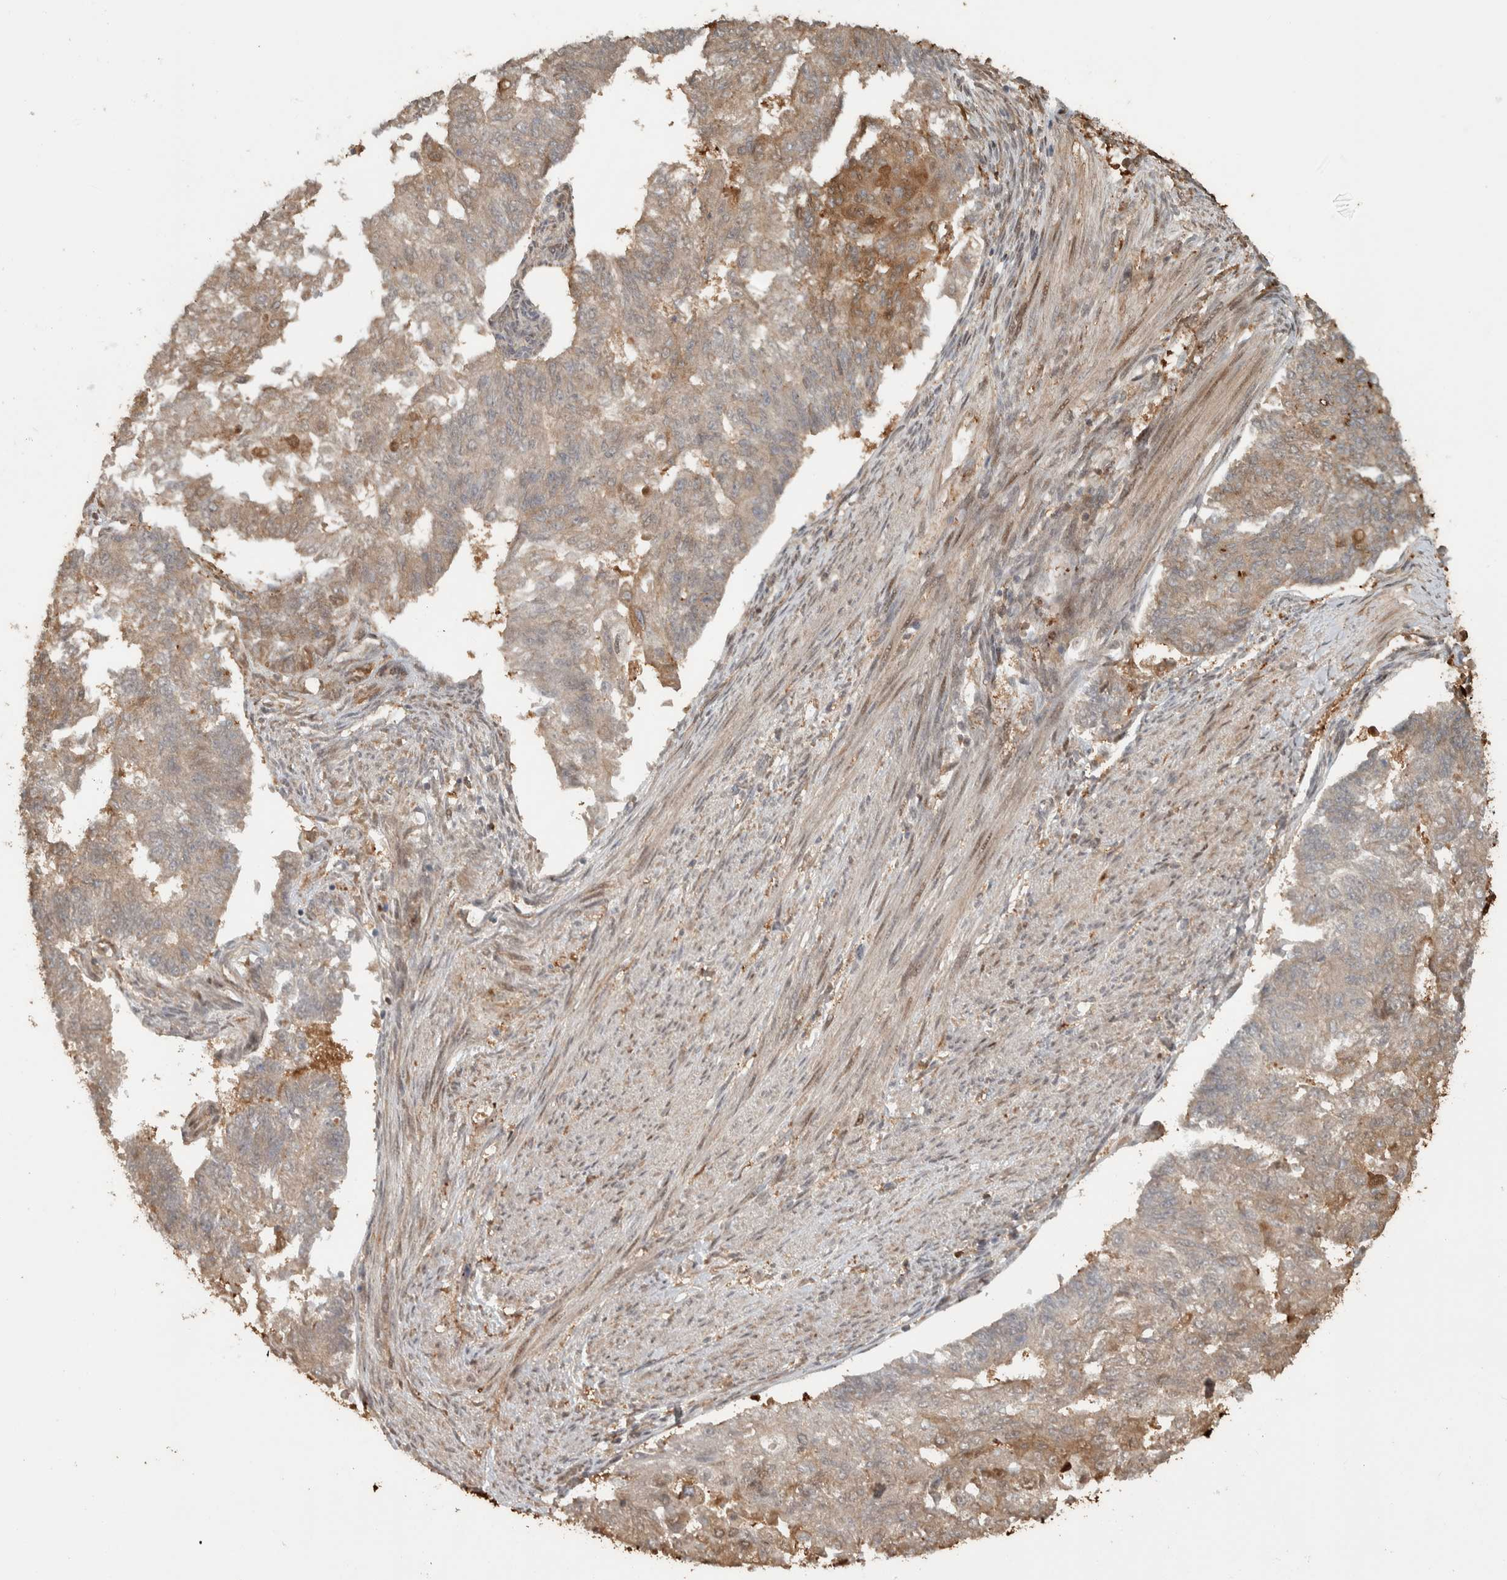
{"staining": {"intensity": "weak", "quantity": ">75%", "location": "cytoplasmic/membranous"}, "tissue": "endometrial cancer", "cell_type": "Tumor cells", "image_type": "cancer", "snomed": [{"axis": "morphology", "description": "Adenocarcinoma, NOS"}, {"axis": "topography", "description": "Endometrium"}], "caption": "Endometrial adenocarcinoma stained with DAB immunohistochemistry (IHC) exhibits low levels of weak cytoplasmic/membranous staining in approximately >75% of tumor cells.", "gene": "CNTROB", "patient": {"sex": "female", "age": 32}}